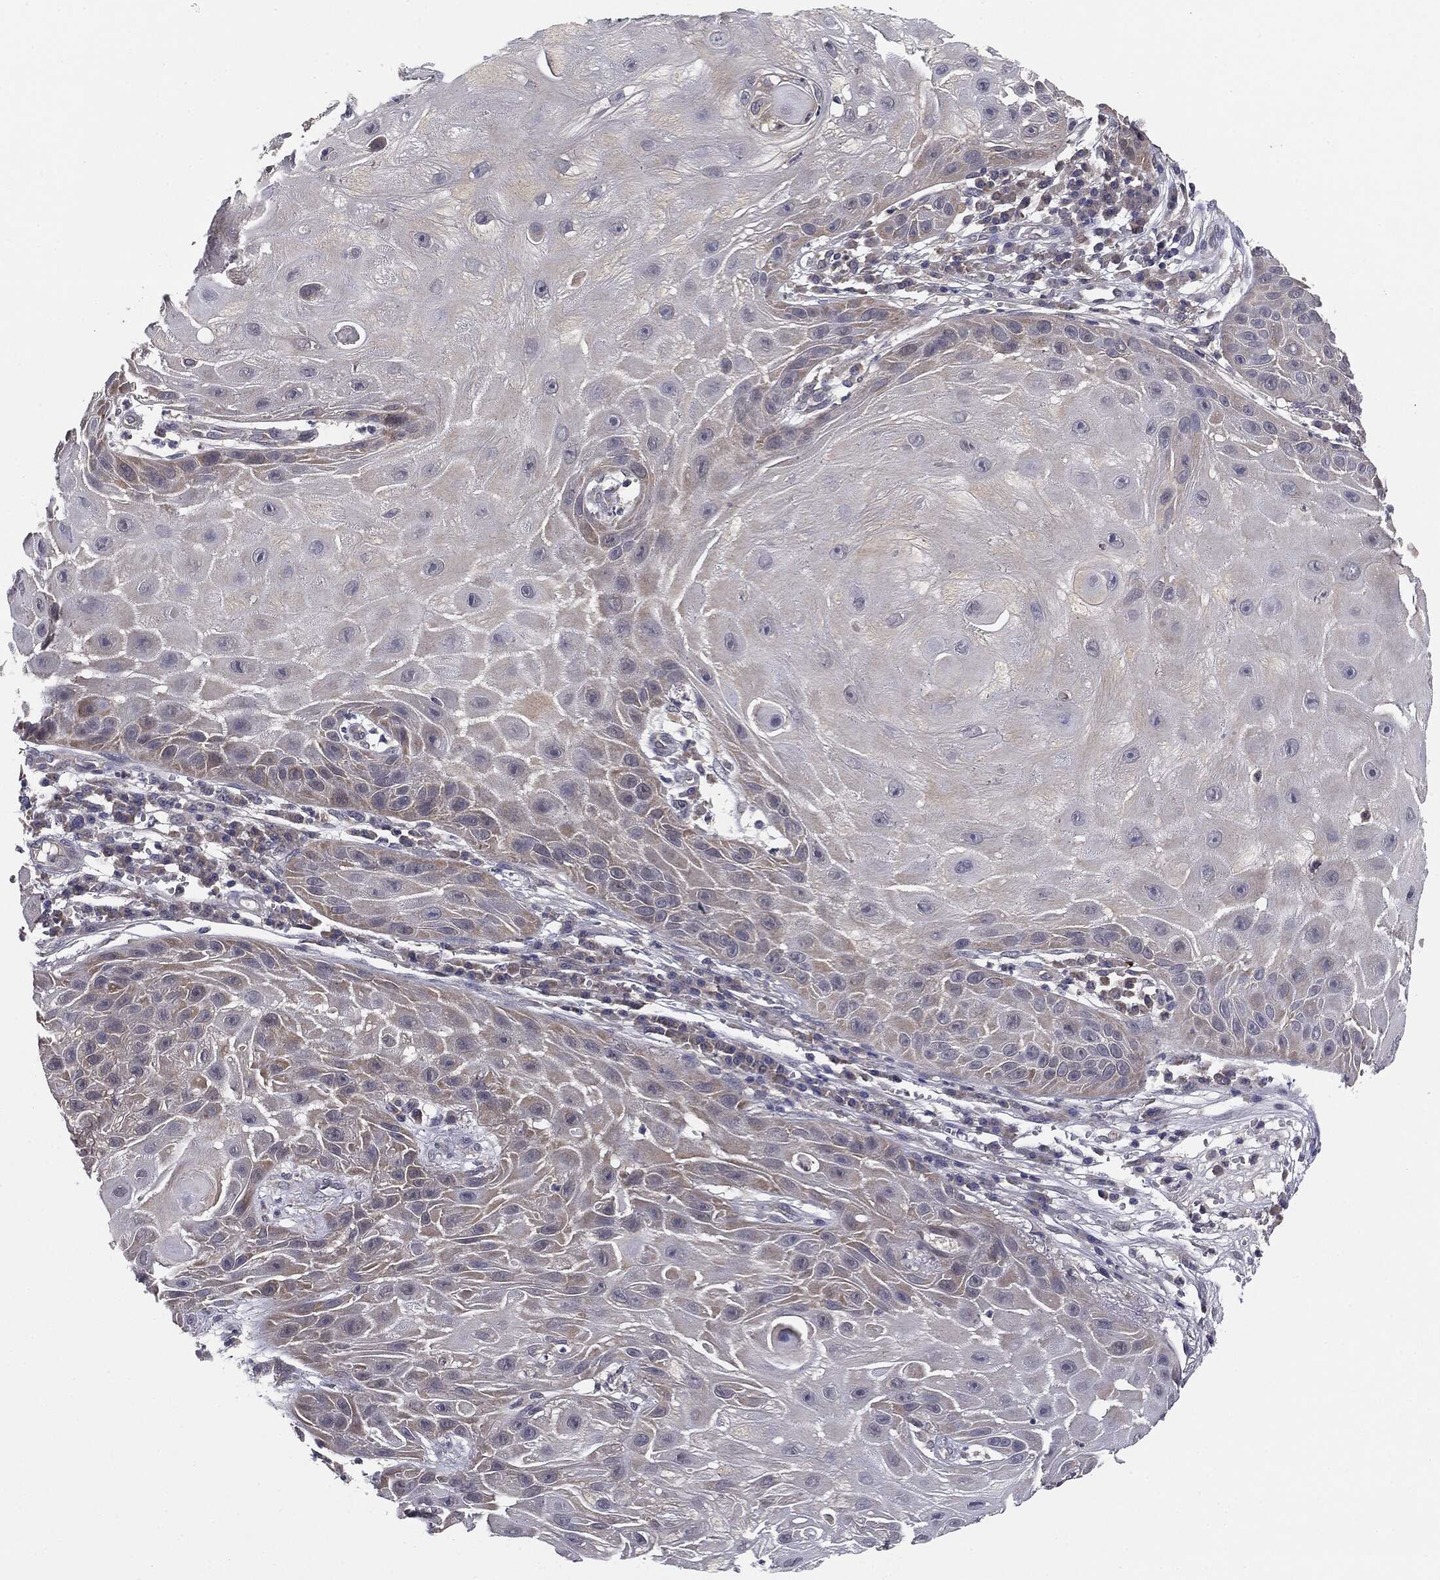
{"staining": {"intensity": "weak", "quantity": "25%-75%", "location": "cytoplasmic/membranous"}, "tissue": "skin cancer", "cell_type": "Tumor cells", "image_type": "cancer", "snomed": [{"axis": "morphology", "description": "Normal tissue, NOS"}, {"axis": "morphology", "description": "Squamous cell carcinoma, NOS"}, {"axis": "topography", "description": "Skin"}], "caption": "An image of skin cancer (squamous cell carcinoma) stained for a protein demonstrates weak cytoplasmic/membranous brown staining in tumor cells.", "gene": "KRT7", "patient": {"sex": "male", "age": 79}}